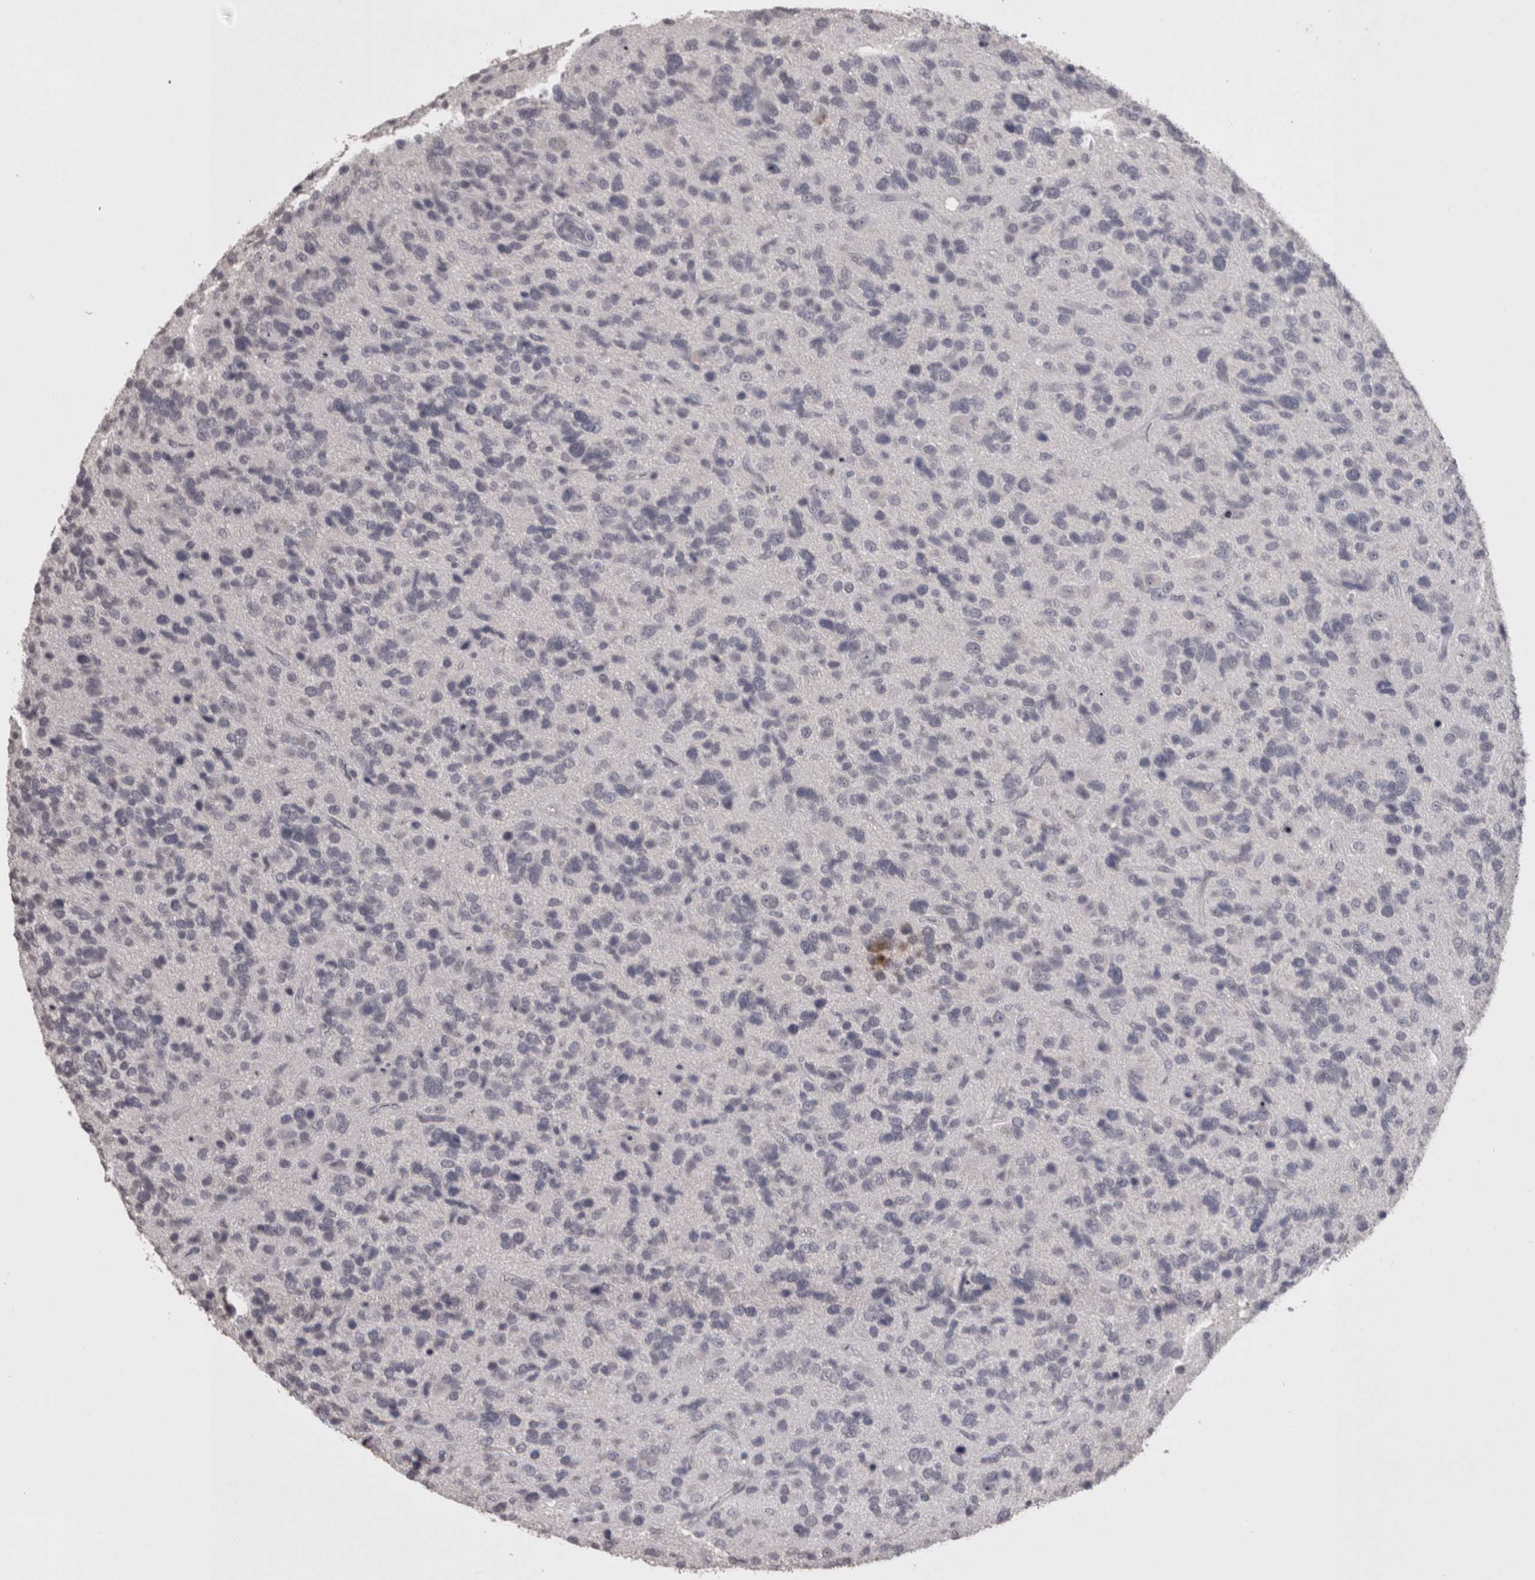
{"staining": {"intensity": "negative", "quantity": "none", "location": "none"}, "tissue": "glioma", "cell_type": "Tumor cells", "image_type": "cancer", "snomed": [{"axis": "morphology", "description": "Glioma, malignant, High grade"}, {"axis": "topography", "description": "Brain"}], "caption": "Immunohistochemical staining of glioma demonstrates no significant staining in tumor cells.", "gene": "LAX1", "patient": {"sex": "female", "age": 58}}